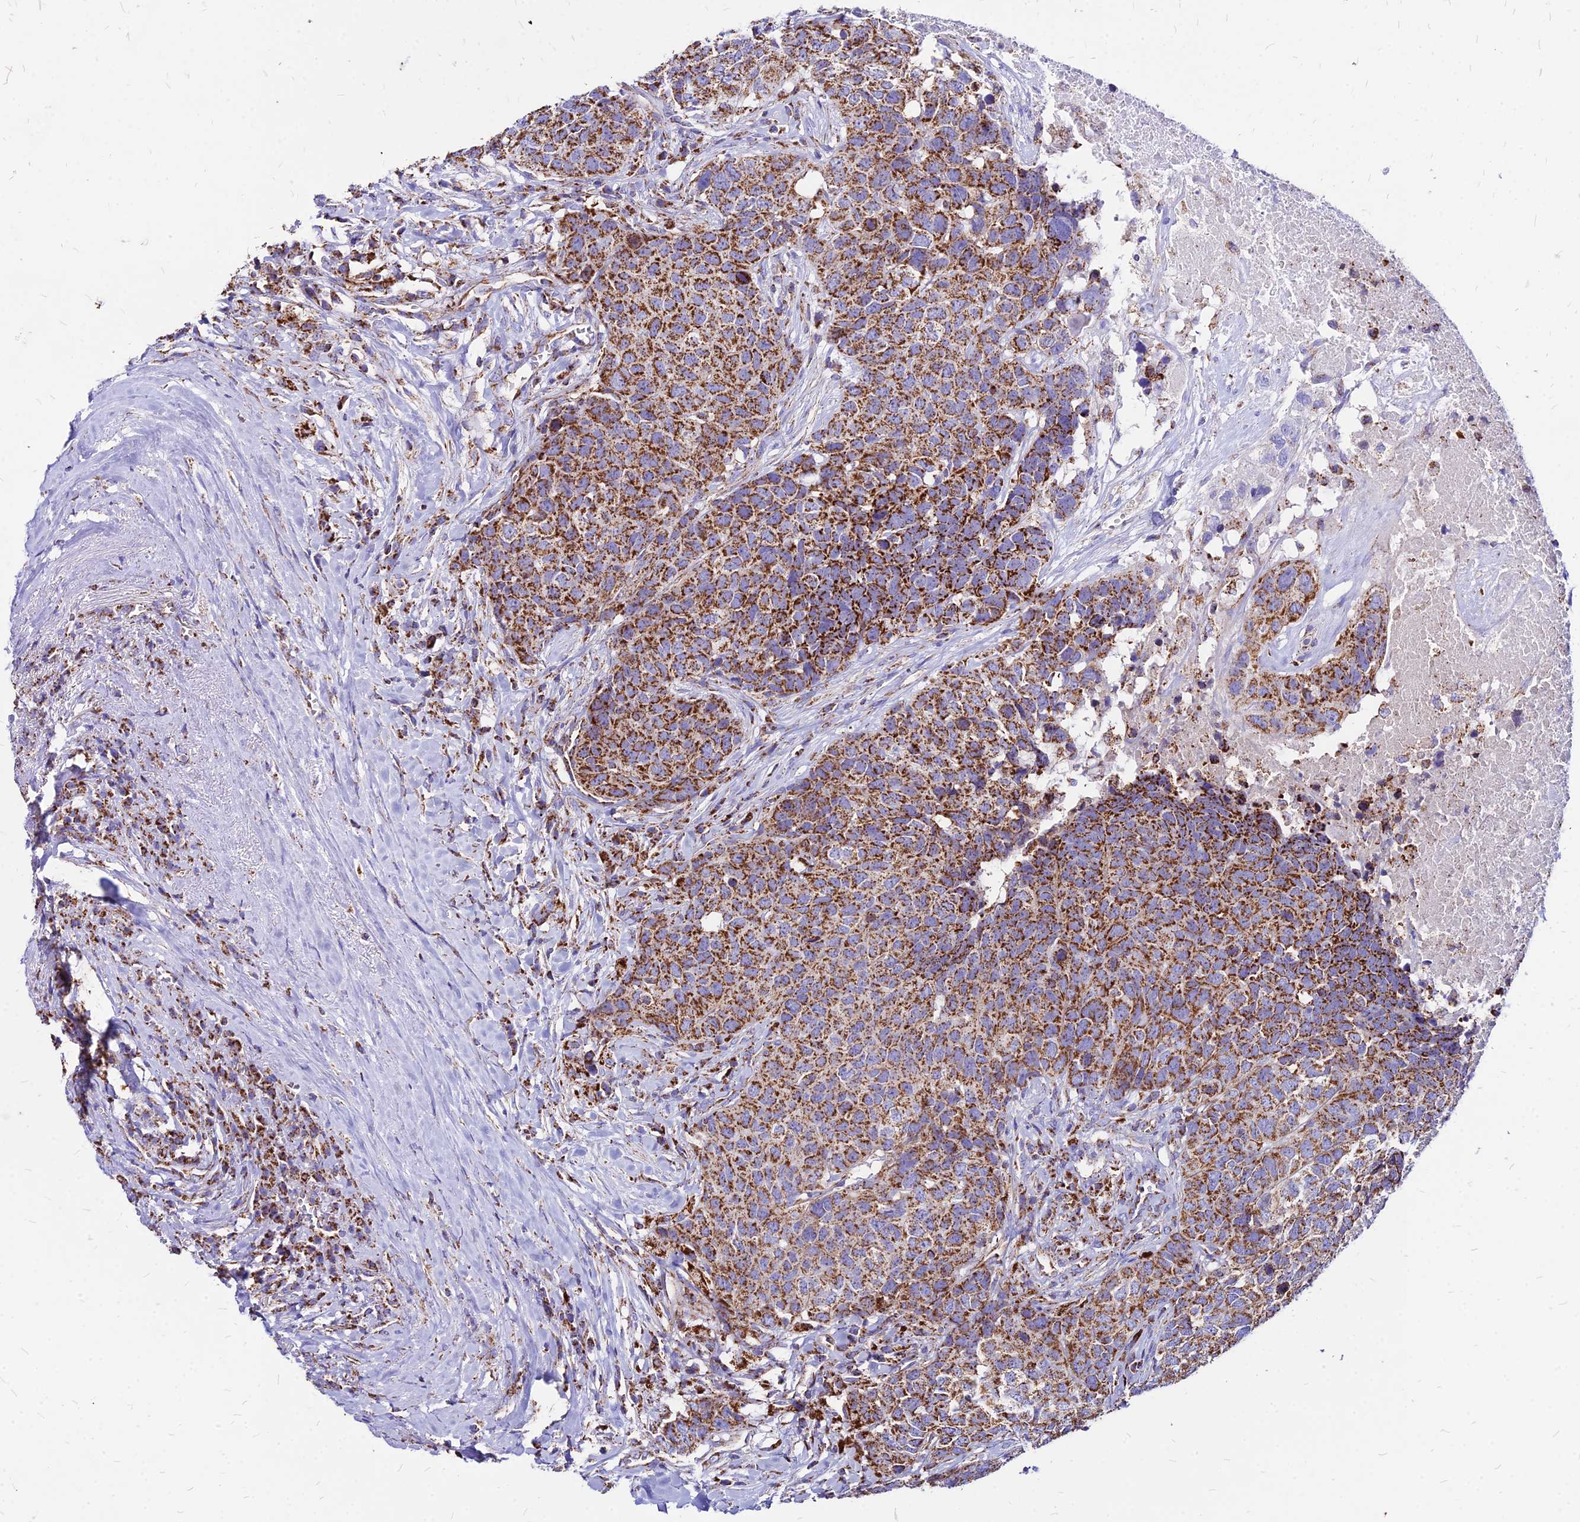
{"staining": {"intensity": "strong", "quantity": ">75%", "location": "cytoplasmic/membranous"}, "tissue": "head and neck cancer", "cell_type": "Tumor cells", "image_type": "cancer", "snomed": [{"axis": "morphology", "description": "Squamous cell carcinoma, NOS"}, {"axis": "topography", "description": "Head-Neck"}], "caption": "An immunohistochemistry (IHC) image of neoplastic tissue is shown. Protein staining in brown highlights strong cytoplasmic/membranous positivity in squamous cell carcinoma (head and neck) within tumor cells.", "gene": "DLD", "patient": {"sex": "male", "age": 66}}